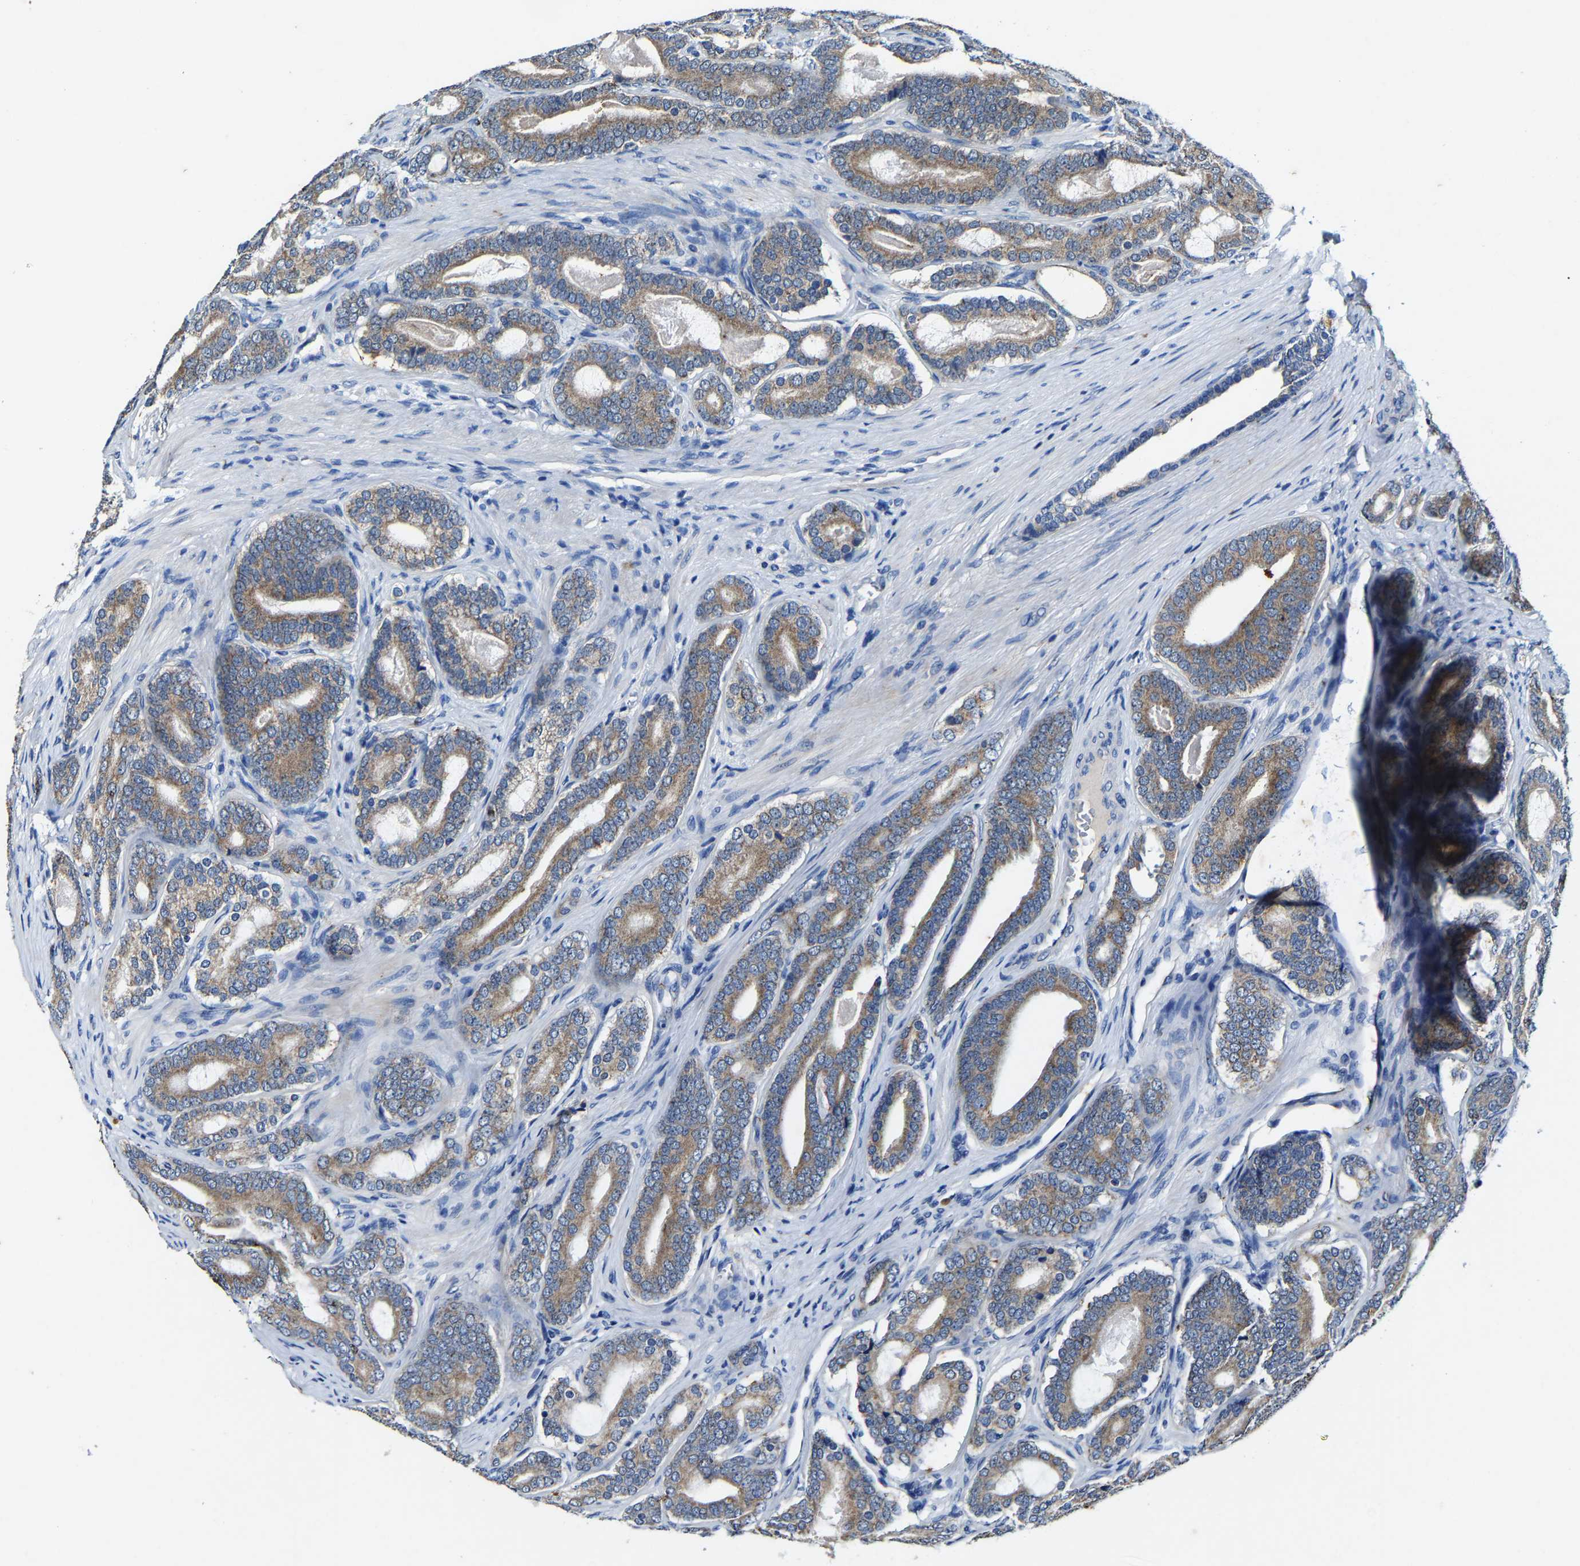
{"staining": {"intensity": "moderate", "quantity": ">75%", "location": "cytoplasmic/membranous"}, "tissue": "prostate cancer", "cell_type": "Tumor cells", "image_type": "cancer", "snomed": [{"axis": "morphology", "description": "Adenocarcinoma, High grade"}, {"axis": "topography", "description": "Prostate"}], "caption": "Human prostate high-grade adenocarcinoma stained with a protein marker exhibits moderate staining in tumor cells.", "gene": "SLC25A25", "patient": {"sex": "male", "age": 60}}